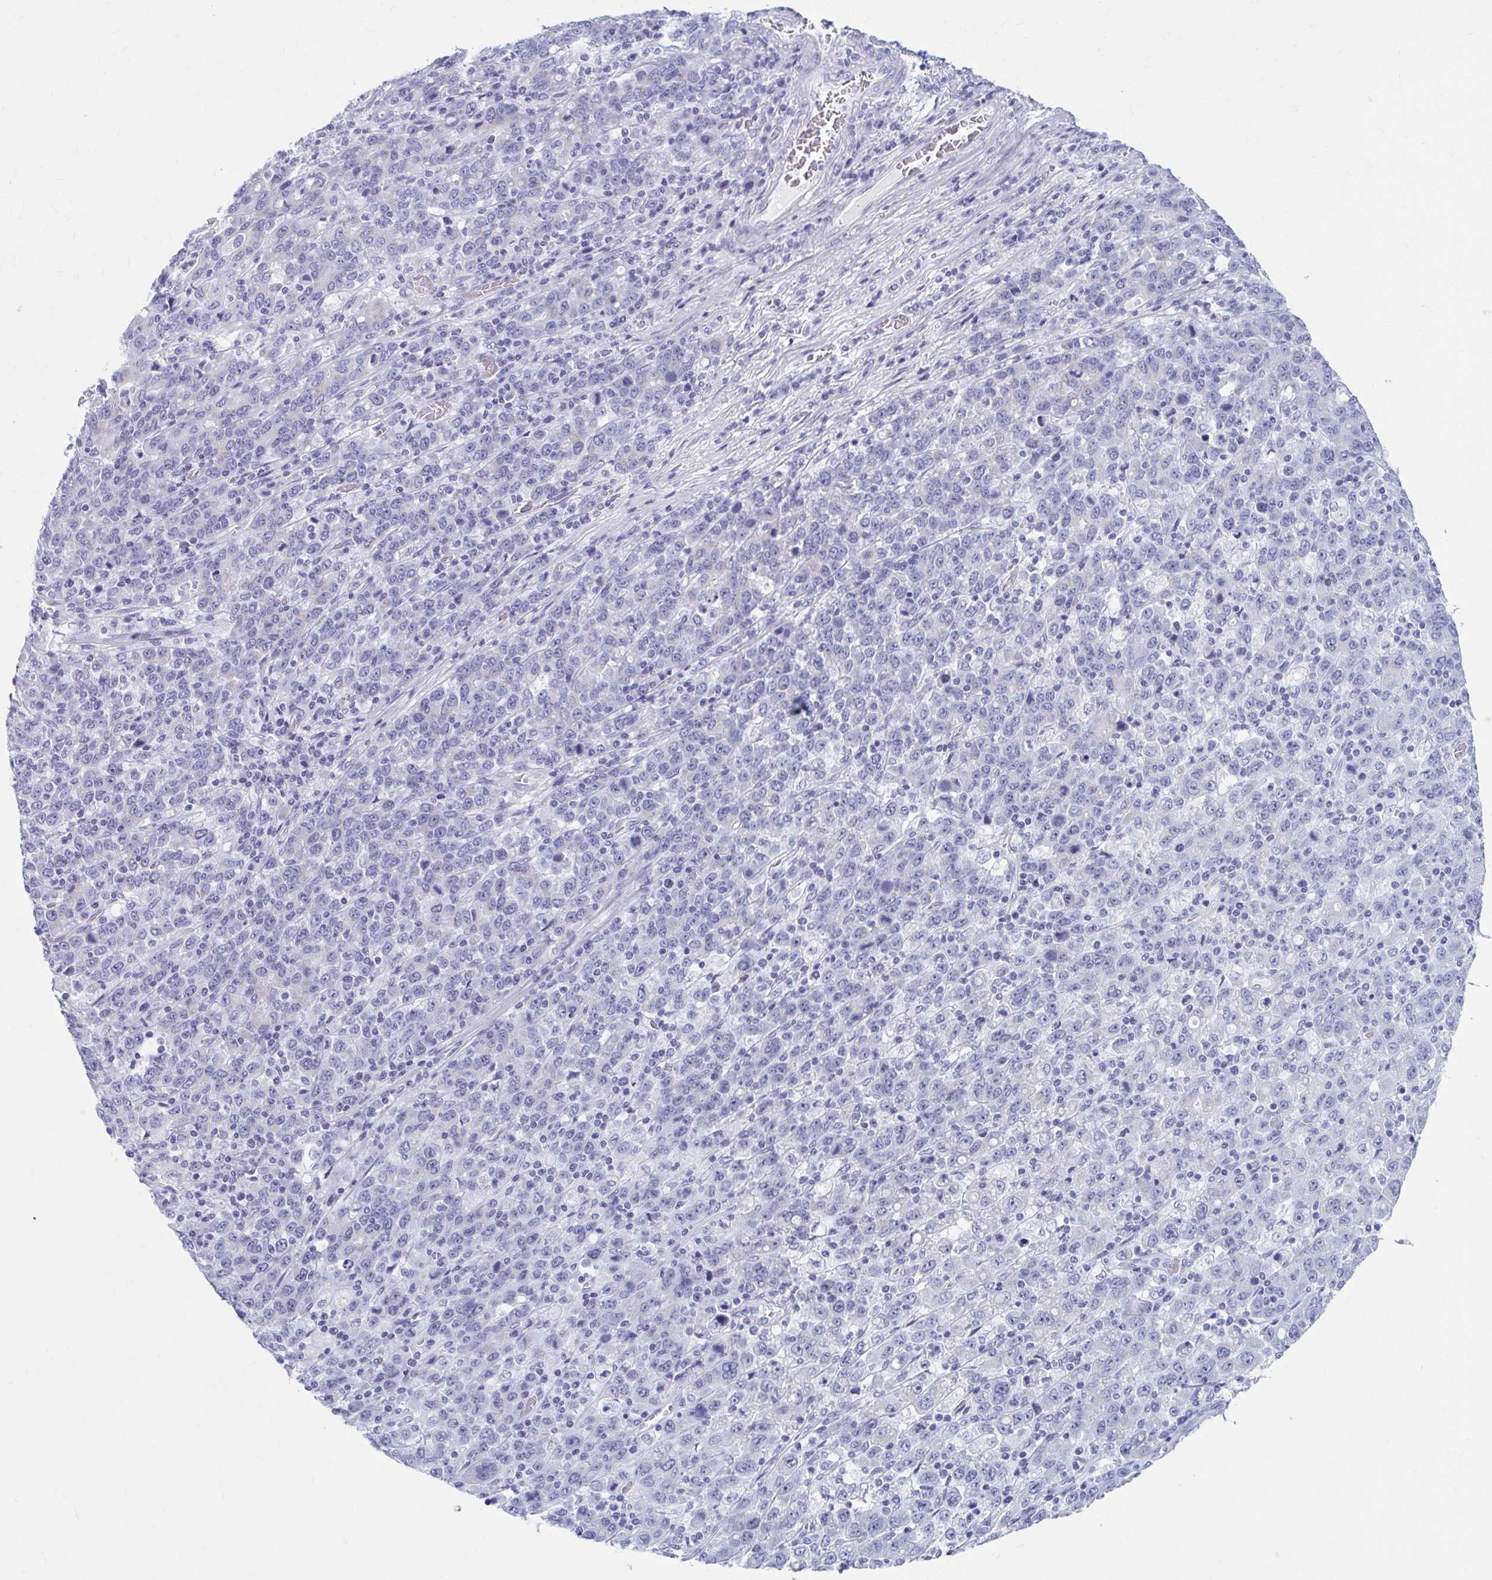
{"staining": {"intensity": "negative", "quantity": "none", "location": "none"}, "tissue": "stomach cancer", "cell_type": "Tumor cells", "image_type": "cancer", "snomed": [{"axis": "morphology", "description": "Adenocarcinoma, NOS"}, {"axis": "topography", "description": "Stomach, upper"}], "caption": "Tumor cells show no significant expression in stomach adenocarcinoma.", "gene": "KCNE2", "patient": {"sex": "male", "age": 69}}